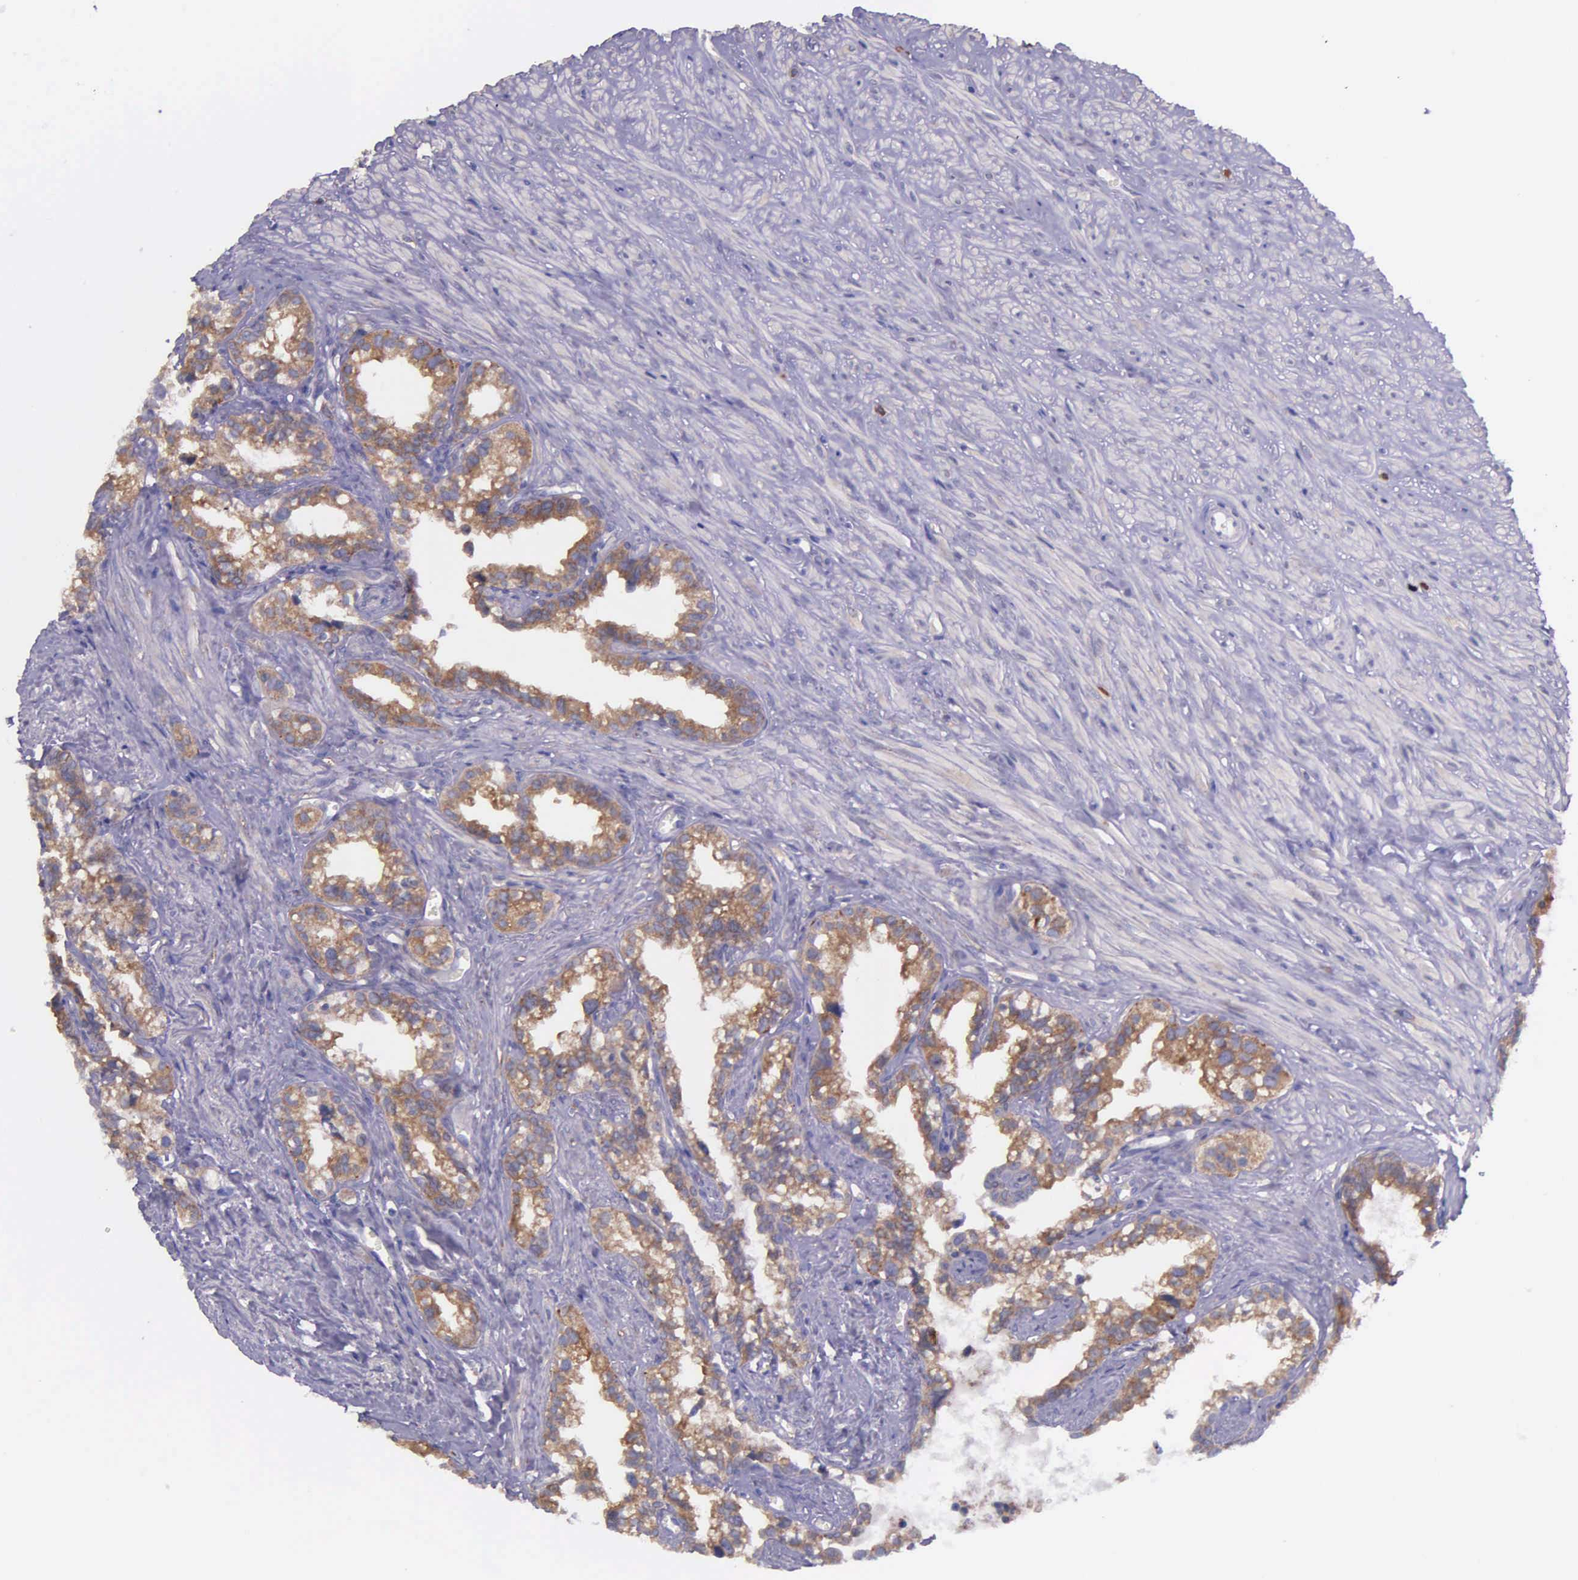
{"staining": {"intensity": "moderate", "quantity": ">75%", "location": "cytoplasmic/membranous"}, "tissue": "seminal vesicle", "cell_type": "Glandular cells", "image_type": "normal", "snomed": [{"axis": "morphology", "description": "Normal tissue, NOS"}, {"axis": "topography", "description": "Seminal veicle"}], "caption": "Moderate cytoplasmic/membranous expression for a protein is seen in about >75% of glandular cells of benign seminal vesicle using immunohistochemistry.", "gene": "NSDHL", "patient": {"sex": "male", "age": 60}}